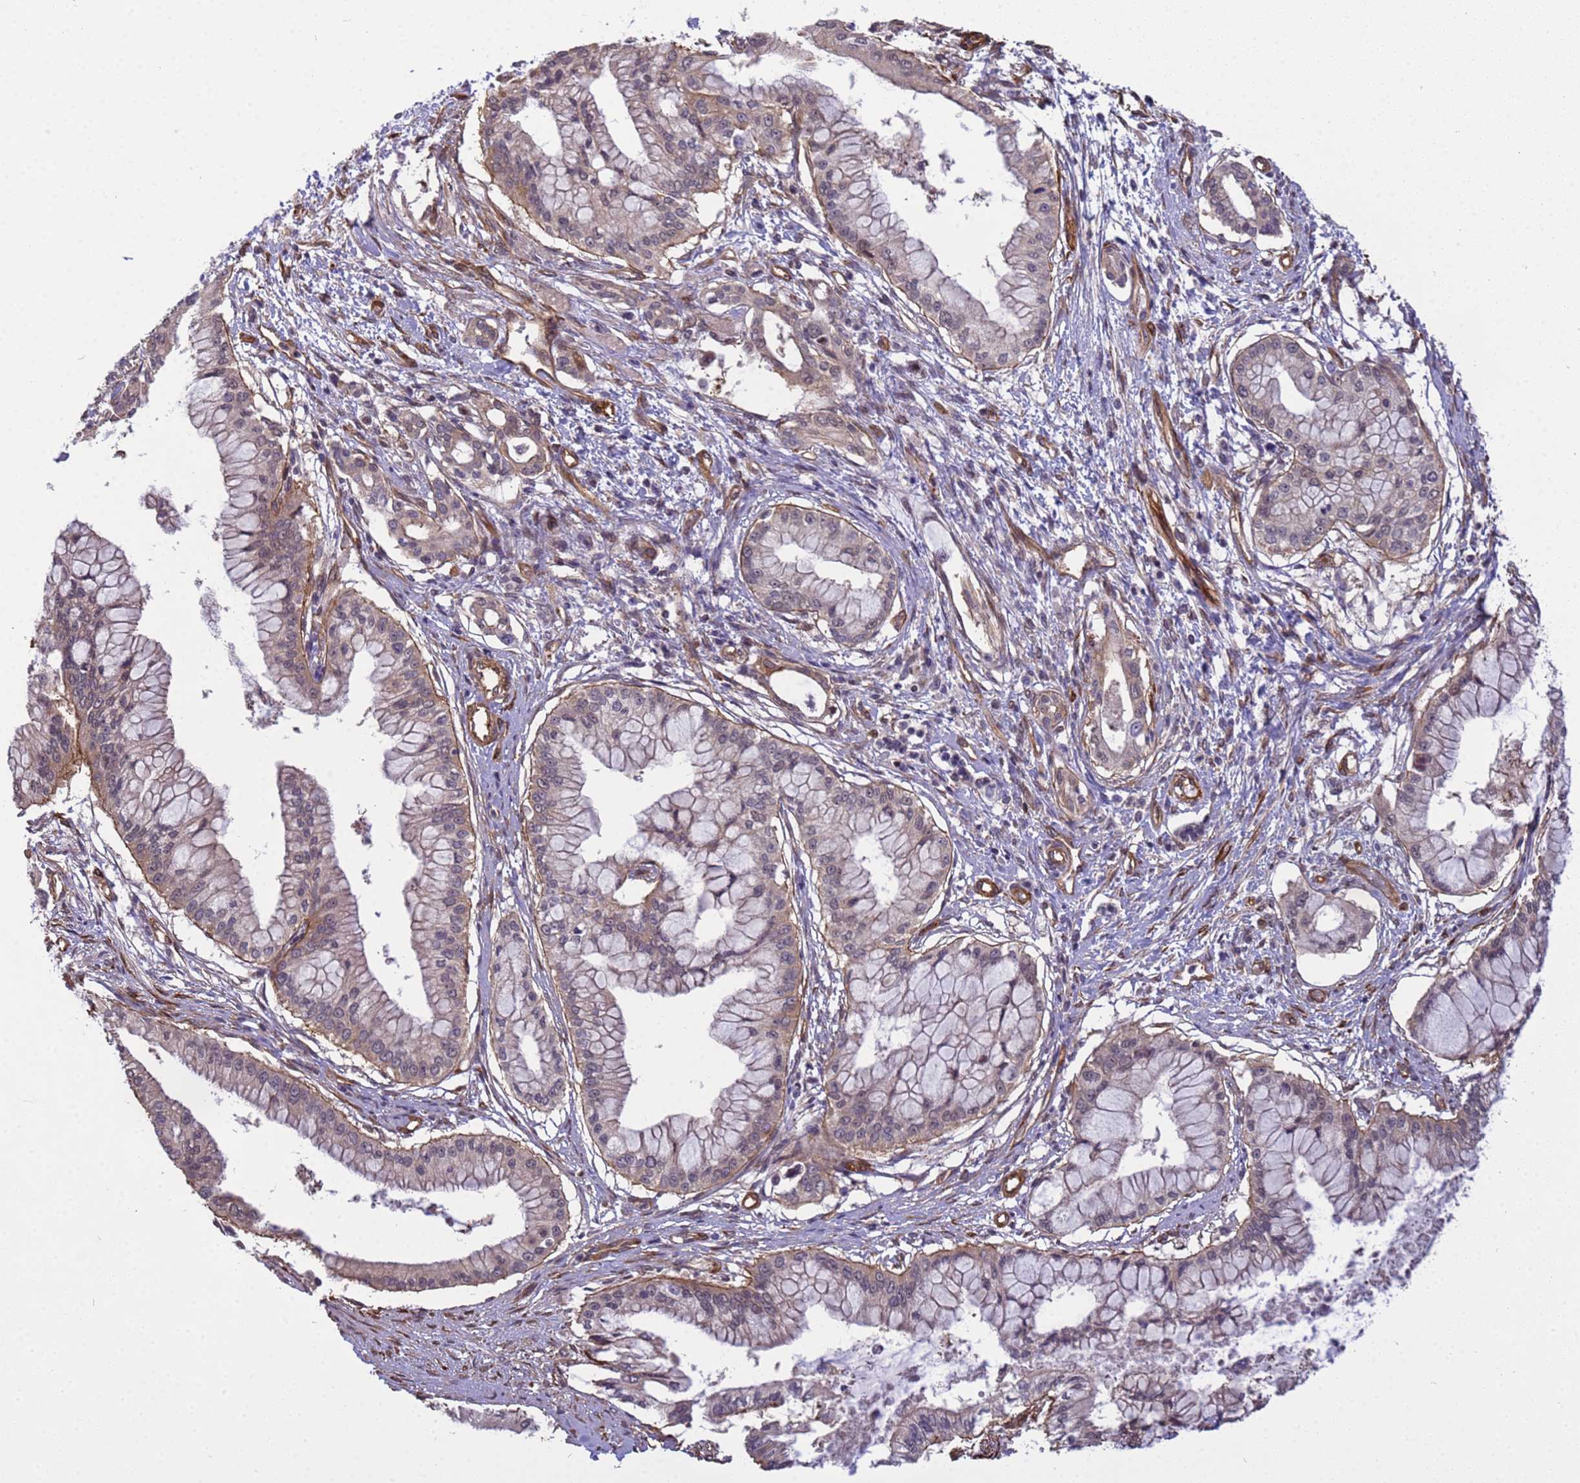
{"staining": {"intensity": "weak", "quantity": "25%-75%", "location": "cytoplasmic/membranous"}, "tissue": "pancreatic cancer", "cell_type": "Tumor cells", "image_type": "cancer", "snomed": [{"axis": "morphology", "description": "Adenocarcinoma, NOS"}, {"axis": "topography", "description": "Pancreas"}], "caption": "Immunohistochemical staining of human adenocarcinoma (pancreatic) displays weak cytoplasmic/membranous protein staining in about 25%-75% of tumor cells.", "gene": "ITGB4", "patient": {"sex": "male", "age": 46}}